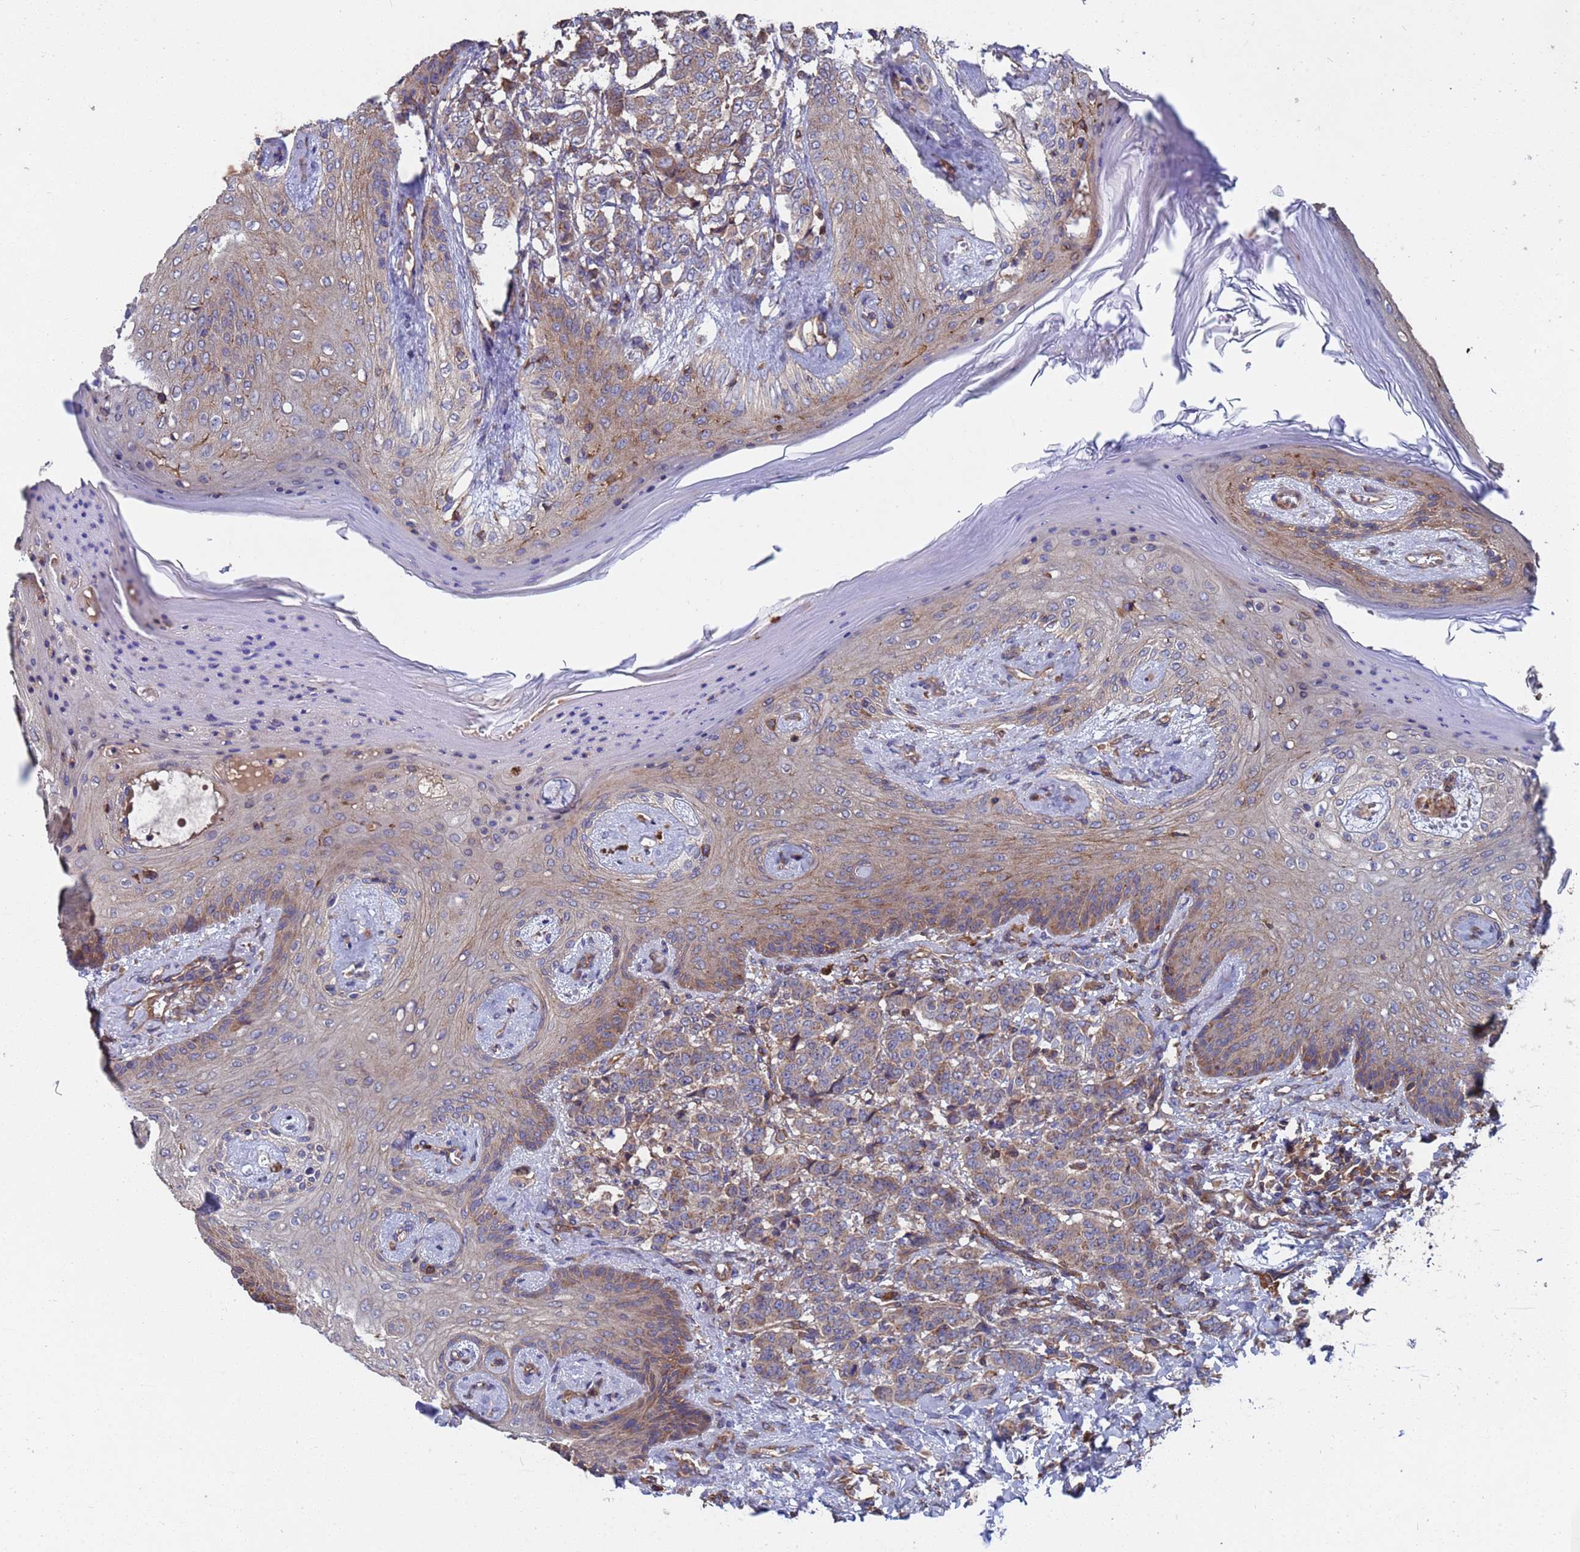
{"staining": {"intensity": "weak", "quantity": ">75%", "location": "cytoplasmic/membranous"}, "tissue": "breast cancer", "cell_type": "Tumor cells", "image_type": "cancer", "snomed": [{"axis": "morphology", "description": "Duct carcinoma"}, {"axis": "topography", "description": "Breast"}], "caption": "The micrograph shows a brown stain indicating the presence of a protein in the cytoplasmic/membranous of tumor cells in breast cancer (invasive ductal carcinoma). The protein of interest is stained brown, and the nuclei are stained in blue (DAB (3,3'-diaminobenzidine) IHC with brightfield microscopy, high magnification).", "gene": "PYCR1", "patient": {"sex": "female", "age": 40}}